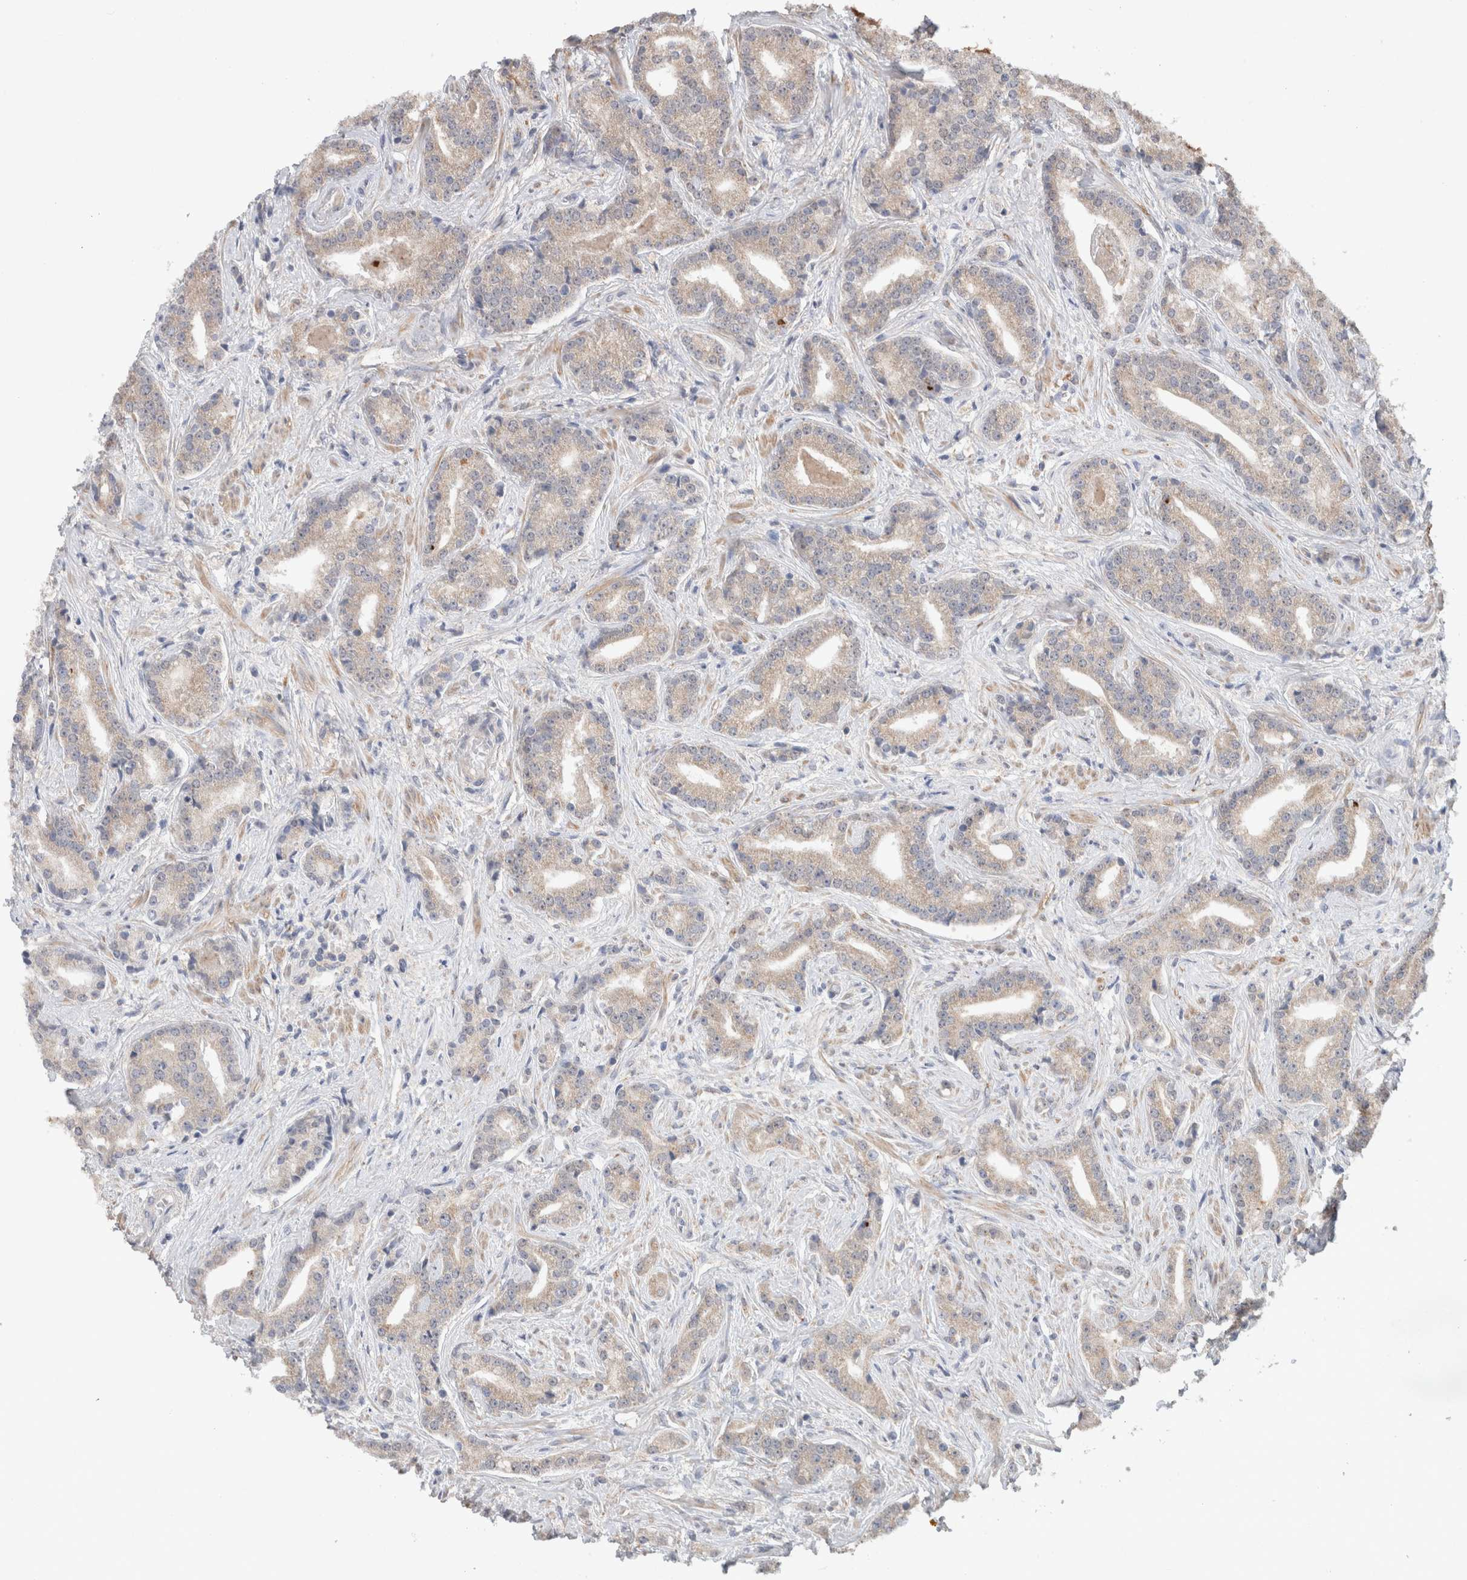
{"staining": {"intensity": "weak", "quantity": ">75%", "location": "cytoplasmic/membranous"}, "tissue": "prostate cancer", "cell_type": "Tumor cells", "image_type": "cancer", "snomed": [{"axis": "morphology", "description": "Adenocarcinoma, Low grade"}, {"axis": "topography", "description": "Prostate"}], "caption": "Immunohistochemistry micrograph of neoplastic tissue: low-grade adenocarcinoma (prostate) stained using IHC demonstrates low levels of weak protein expression localized specifically in the cytoplasmic/membranous of tumor cells, appearing as a cytoplasmic/membranous brown color.", "gene": "RAB14", "patient": {"sex": "male", "age": 67}}